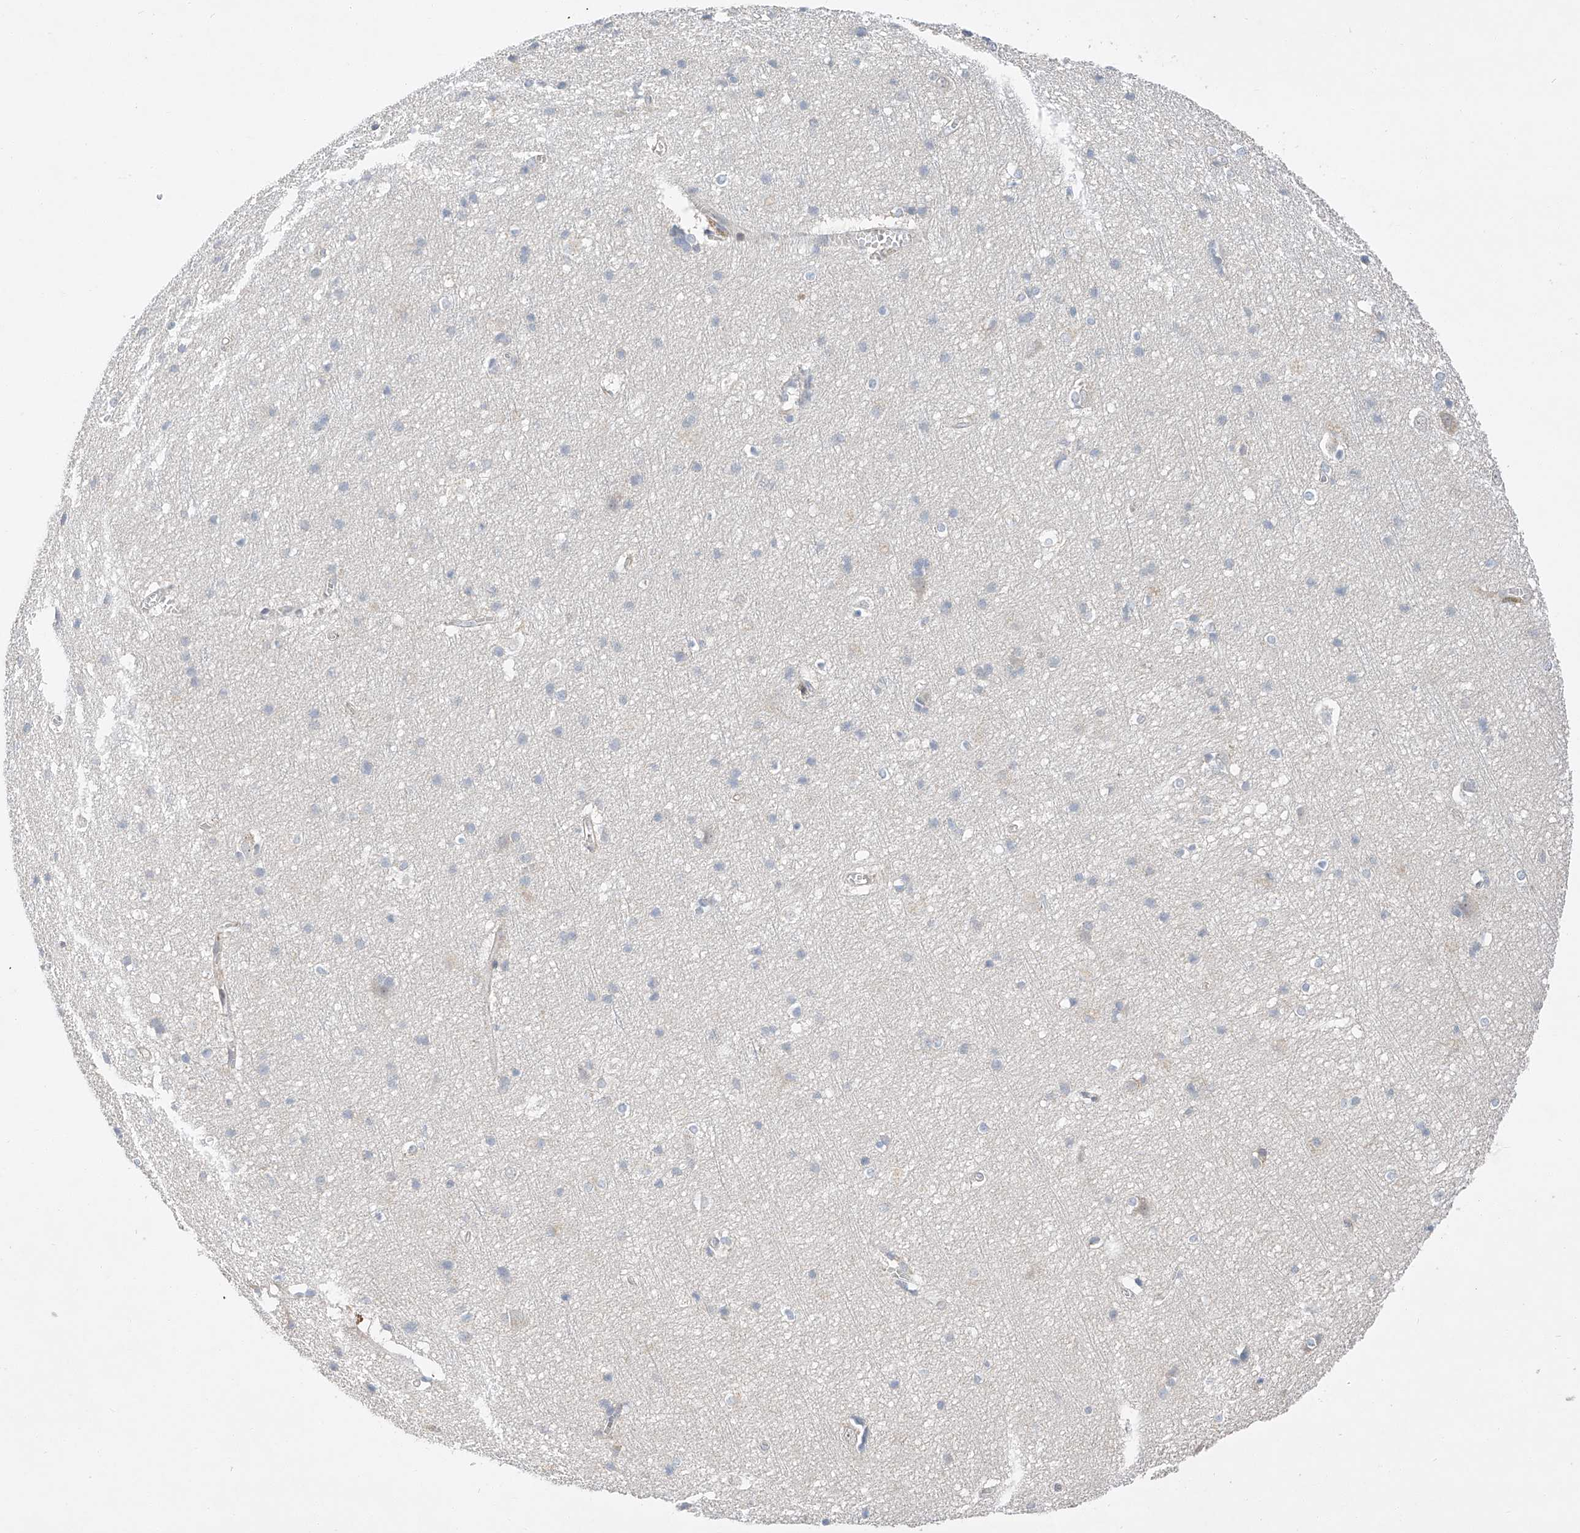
{"staining": {"intensity": "moderate", "quantity": "<25%", "location": "cytoplasmic/membranous"}, "tissue": "cerebral cortex", "cell_type": "Endothelial cells", "image_type": "normal", "snomed": [{"axis": "morphology", "description": "Normal tissue, NOS"}, {"axis": "topography", "description": "Cerebral cortex"}], "caption": "High-magnification brightfield microscopy of normal cerebral cortex stained with DAB (3,3'-diaminobenzidine) (brown) and counterstained with hematoxylin (blue). endothelial cells exhibit moderate cytoplasmic/membranous staining is seen in approximately<25% of cells. (DAB (3,3'-diaminobenzidine) IHC with brightfield microscopy, high magnification).", "gene": "RUSC1", "patient": {"sex": "male", "age": 54}}